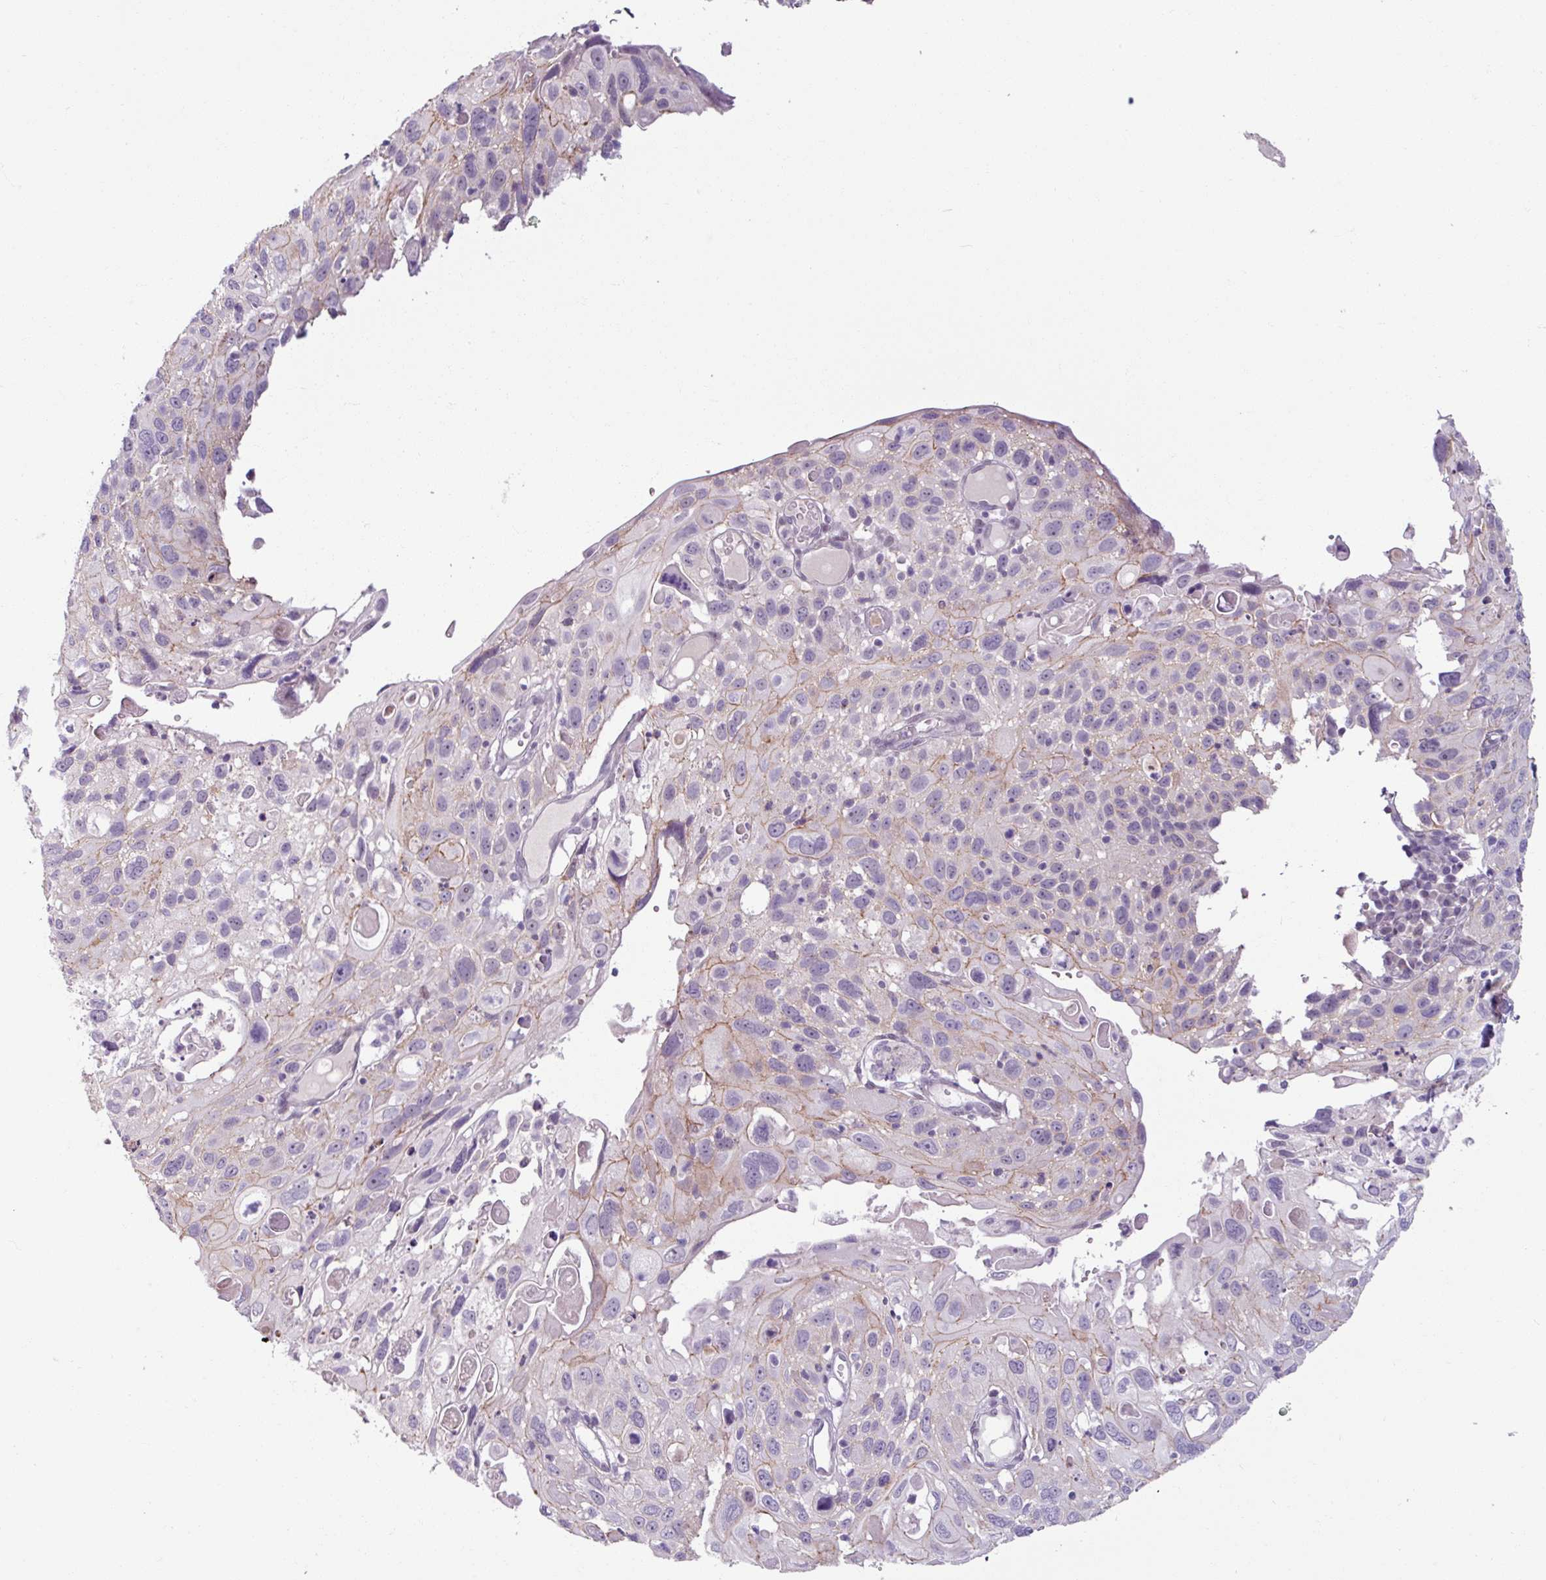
{"staining": {"intensity": "weak", "quantity": "<25%", "location": "cytoplasmic/membranous"}, "tissue": "cervical cancer", "cell_type": "Tumor cells", "image_type": "cancer", "snomed": [{"axis": "morphology", "description": "Squamous cell carcinoma, NOS"}, {"axis": "topography", "description": "Cervix"}], "caption": "Photomicrograph shows no significant protein positivity in tumor cells of cervical cancer (squamous cell carcinoma).", "gene": "PNMA6A", "patient": {"sex": "female", "age": 70}}